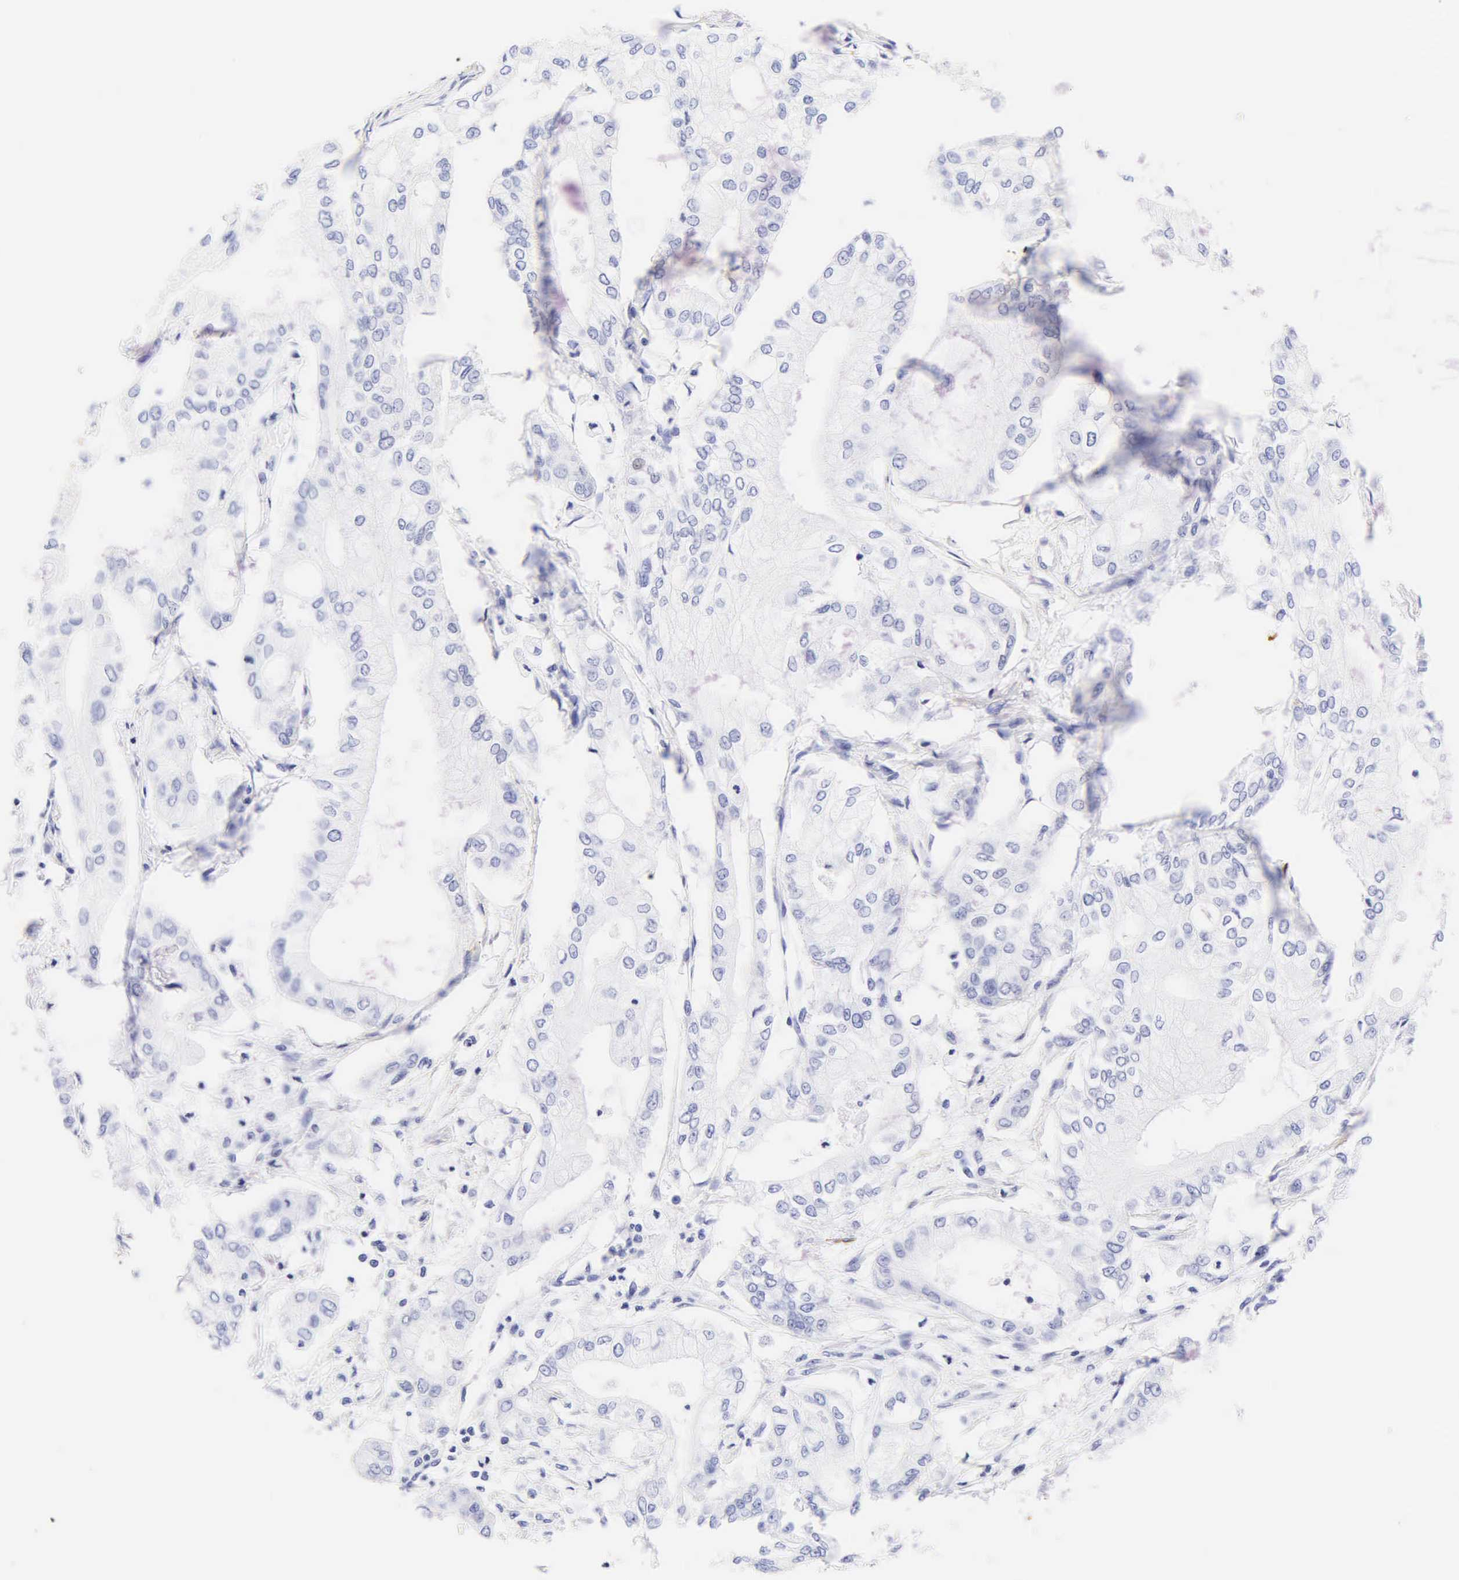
{"staining": {"intensity": "negative", "quantity": "none", "location": "none"}, "tissue": "pancreatic cancer", "cell_type": "Tumor cells", "image_type": "cancer", "snomed": [{"axis": "morphology", "description": "Adenocarcinoma, NOS"}, {"axis": "topography", "description": "Pancreas"}], "caption": "Immunohistochemical staining of pancreatic adenocarcinoma shows no significant staining in tumor cells. (DAB immunohistochemistry (IHC) with hematoxylin counter stain).", "gene": "DES", "patient": {"sex": "male", "age": 79}}